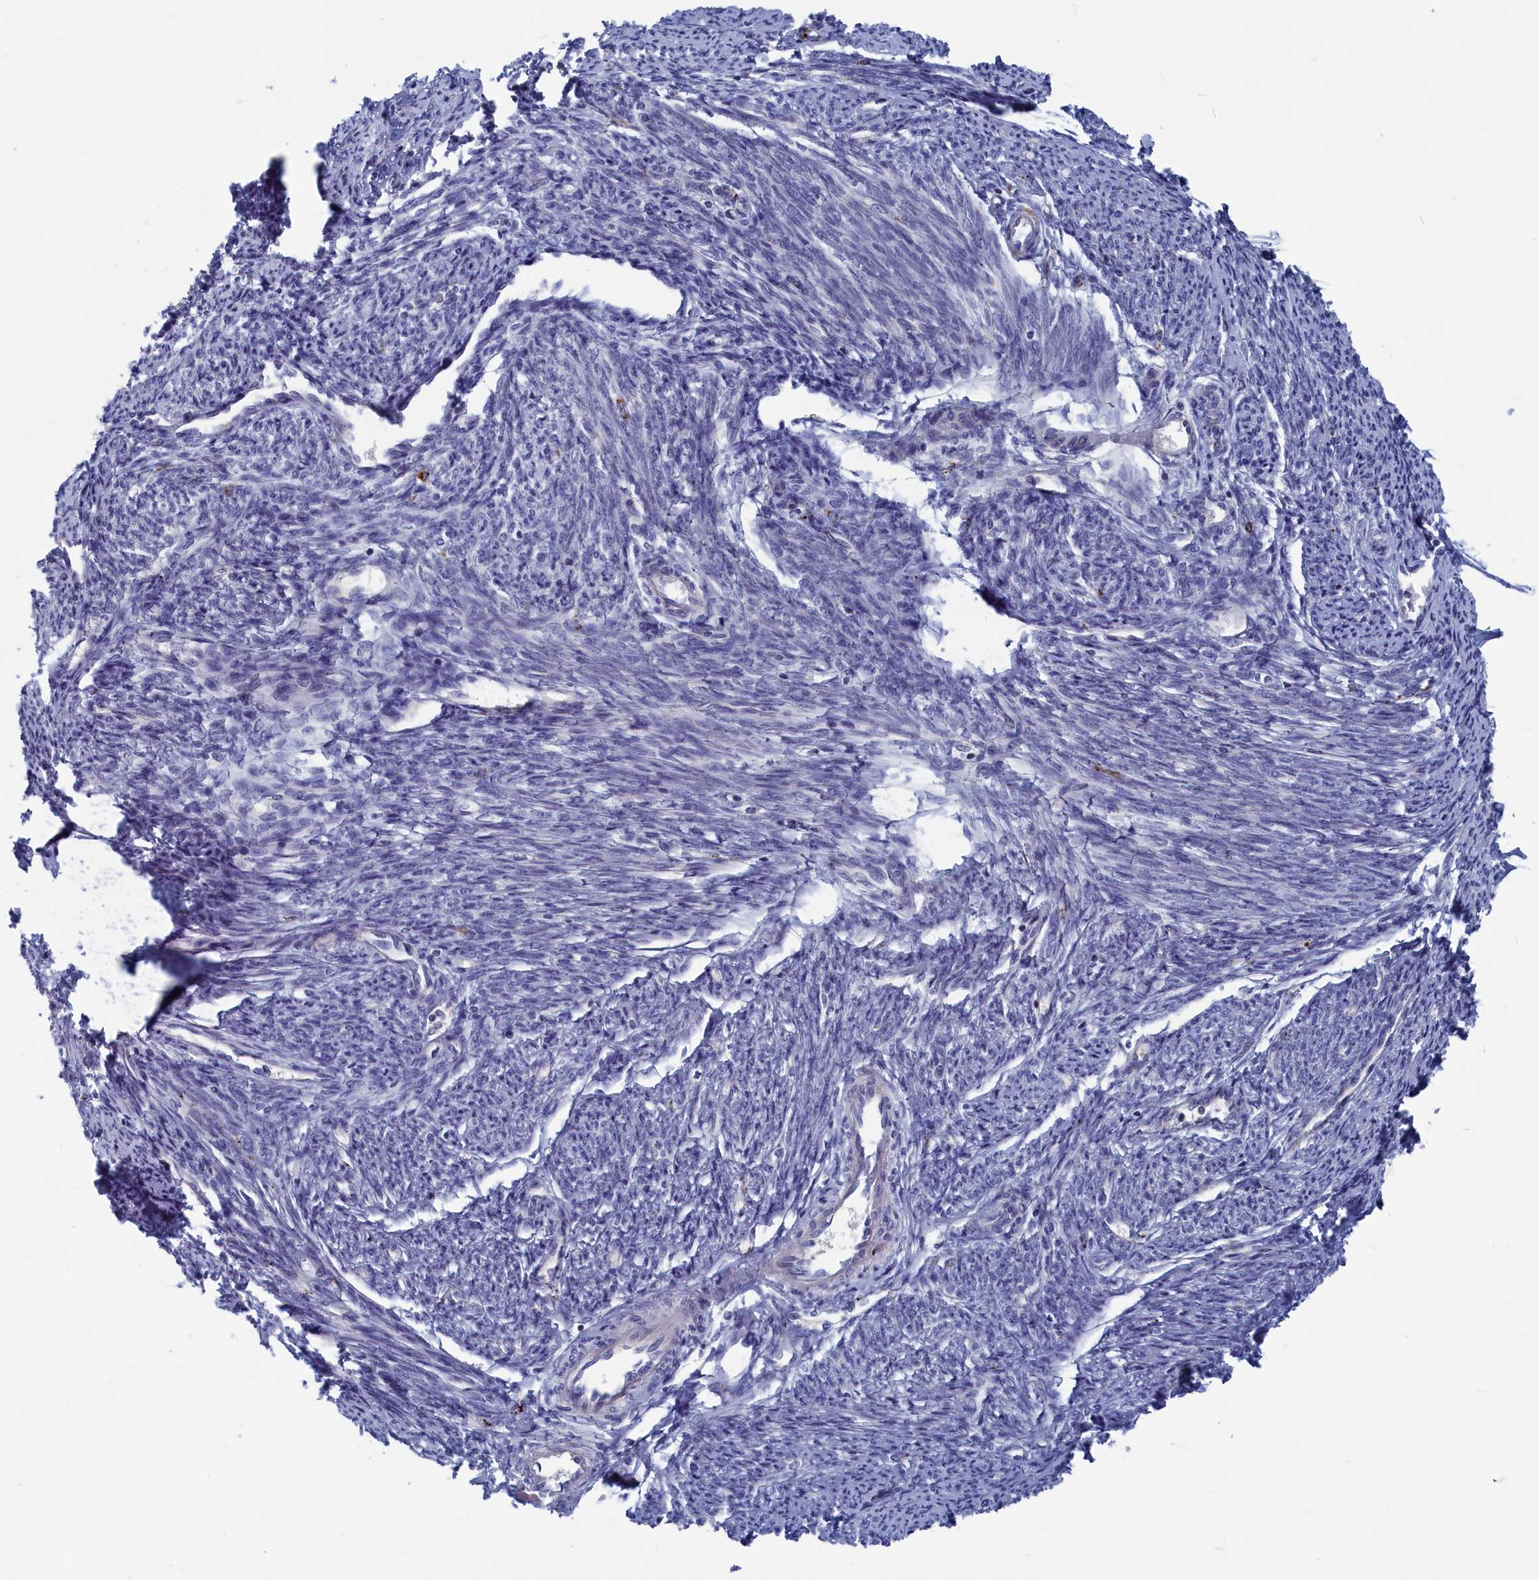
{"staining": {"intensity": "moderate", "quantity": "<25%", "location": "cytoplasmic/membranous"}, "tissue": "smooth muscle", "cell_type": "Smooth muscle cells", "image_type": "normal", "snomed": [{"axis": "morphology", "description": "Normal tissue, NOS"}, {"axis": "topography", "description": "Smooth muscle"}, {"axis": "topography", "description": "Uterus"}], "caption": "IHC of benign smooth muscle exhibits low levels of moderate cytoplasmic/membranous positivity in approximately <25% of smooth muscle cells. Nuclei are stained in blue.", "gene": "CEND1", "patient": {"sex": "female", "age": 59}}